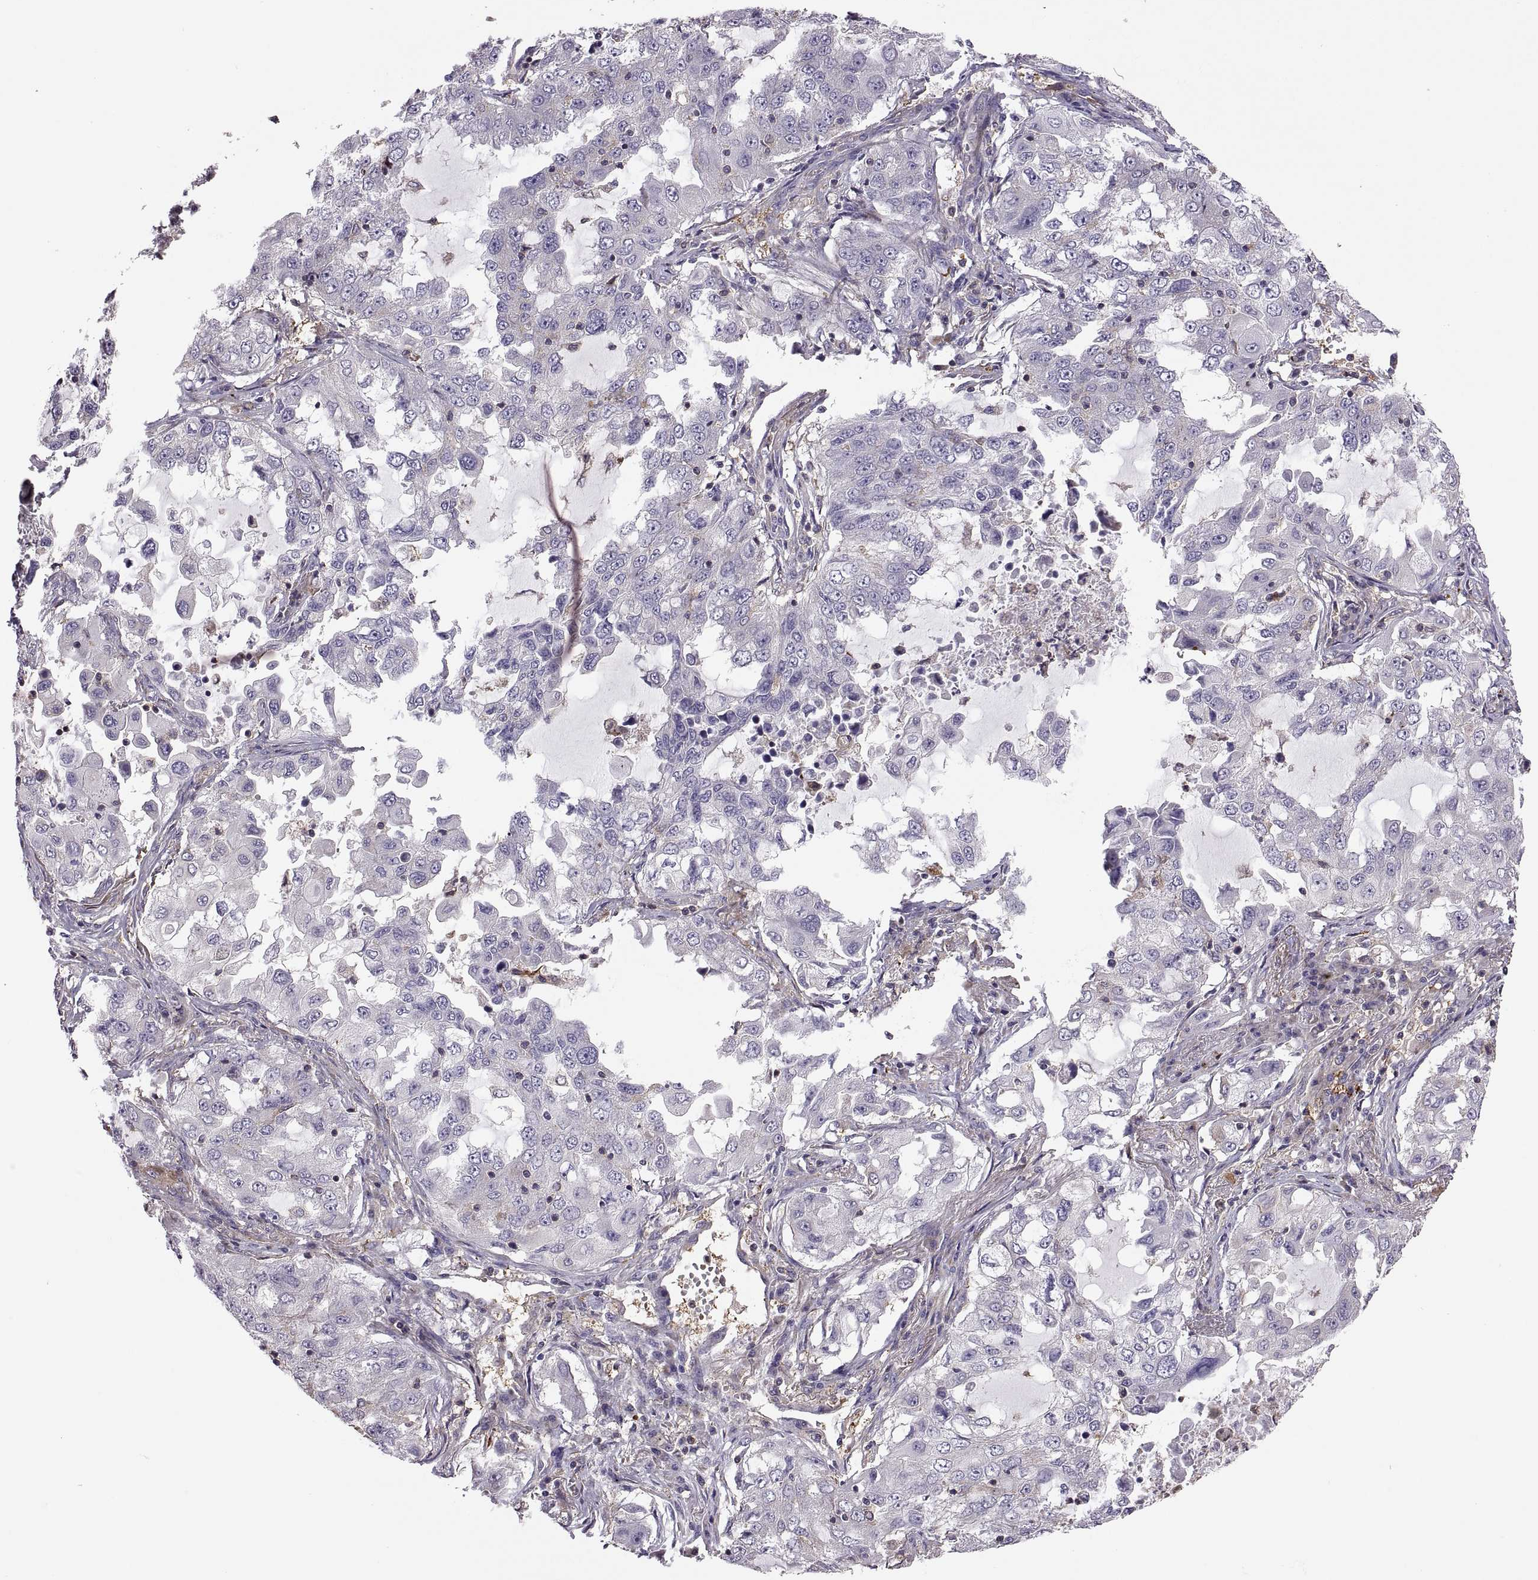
{"staining": {"intensity": "negative", "quantity": "none", "location": "none"}, "tissue": "lung cancer", "cell_type": "Tumor cells", "image_type": "cancer", "snomed": [{"axis": "morphology", "description": "Adenocarcinoma, NOS"}, {"axis": "topography", "description": "Lung"}], "caption": "High magnification brightfield microscopy of lung cancer stained with DAB (3,3'-diaminobenzidine) (brown) and counterstained with hematoxylin (blue): tumor cells show no significant staining. The staining is performed using DAB (3,3'-diaminobenzidine) brown chromogen with nuclei counter-stained in using hematoxylin.", "gene": "SPATA32", "patient": {"sex": "female", "age": 61}}